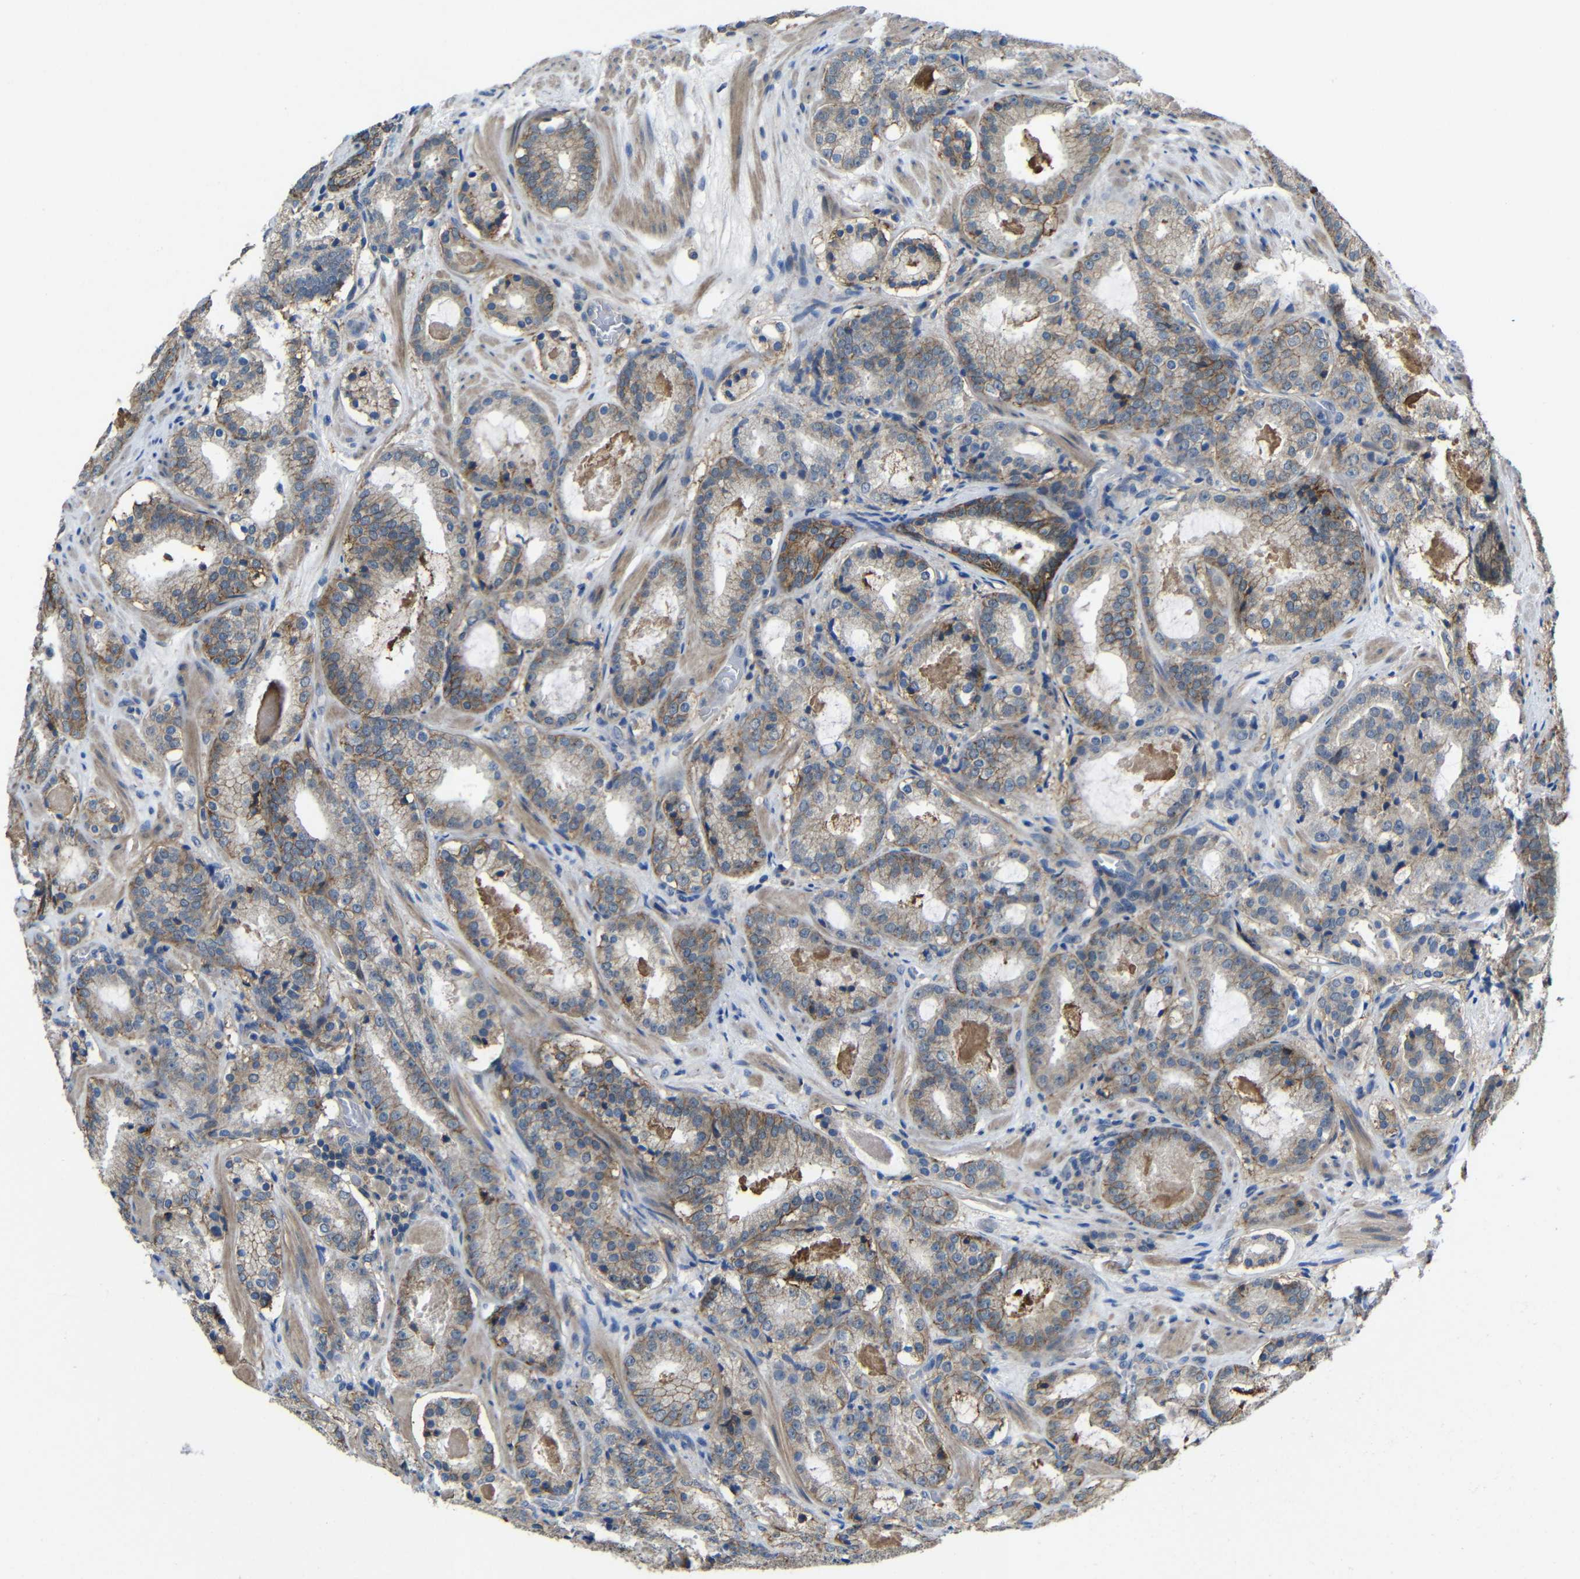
{"staining": {"intensity": "moderate", "quantity": "25%-75%", "location": "cytoplasmic/membranous"}, "tissue": "prostate cancer", "cell_type": "Tumor cells", "image_type": "cancer", "snomed": [{"axis": "morphology", "description": "Adenocarcinoma, Low grade"}, {"axis": "topography", "description": "Prostate"}], "caption": "This is a histology image of IHC staining of prostate cancer (adenocarcinoma (low-grade)), which shows moderate expression in the cytoplasmic/membranous of tumor cells.", "gene": "ZNF90", "patient": {"sex": "male", "age": 69}}